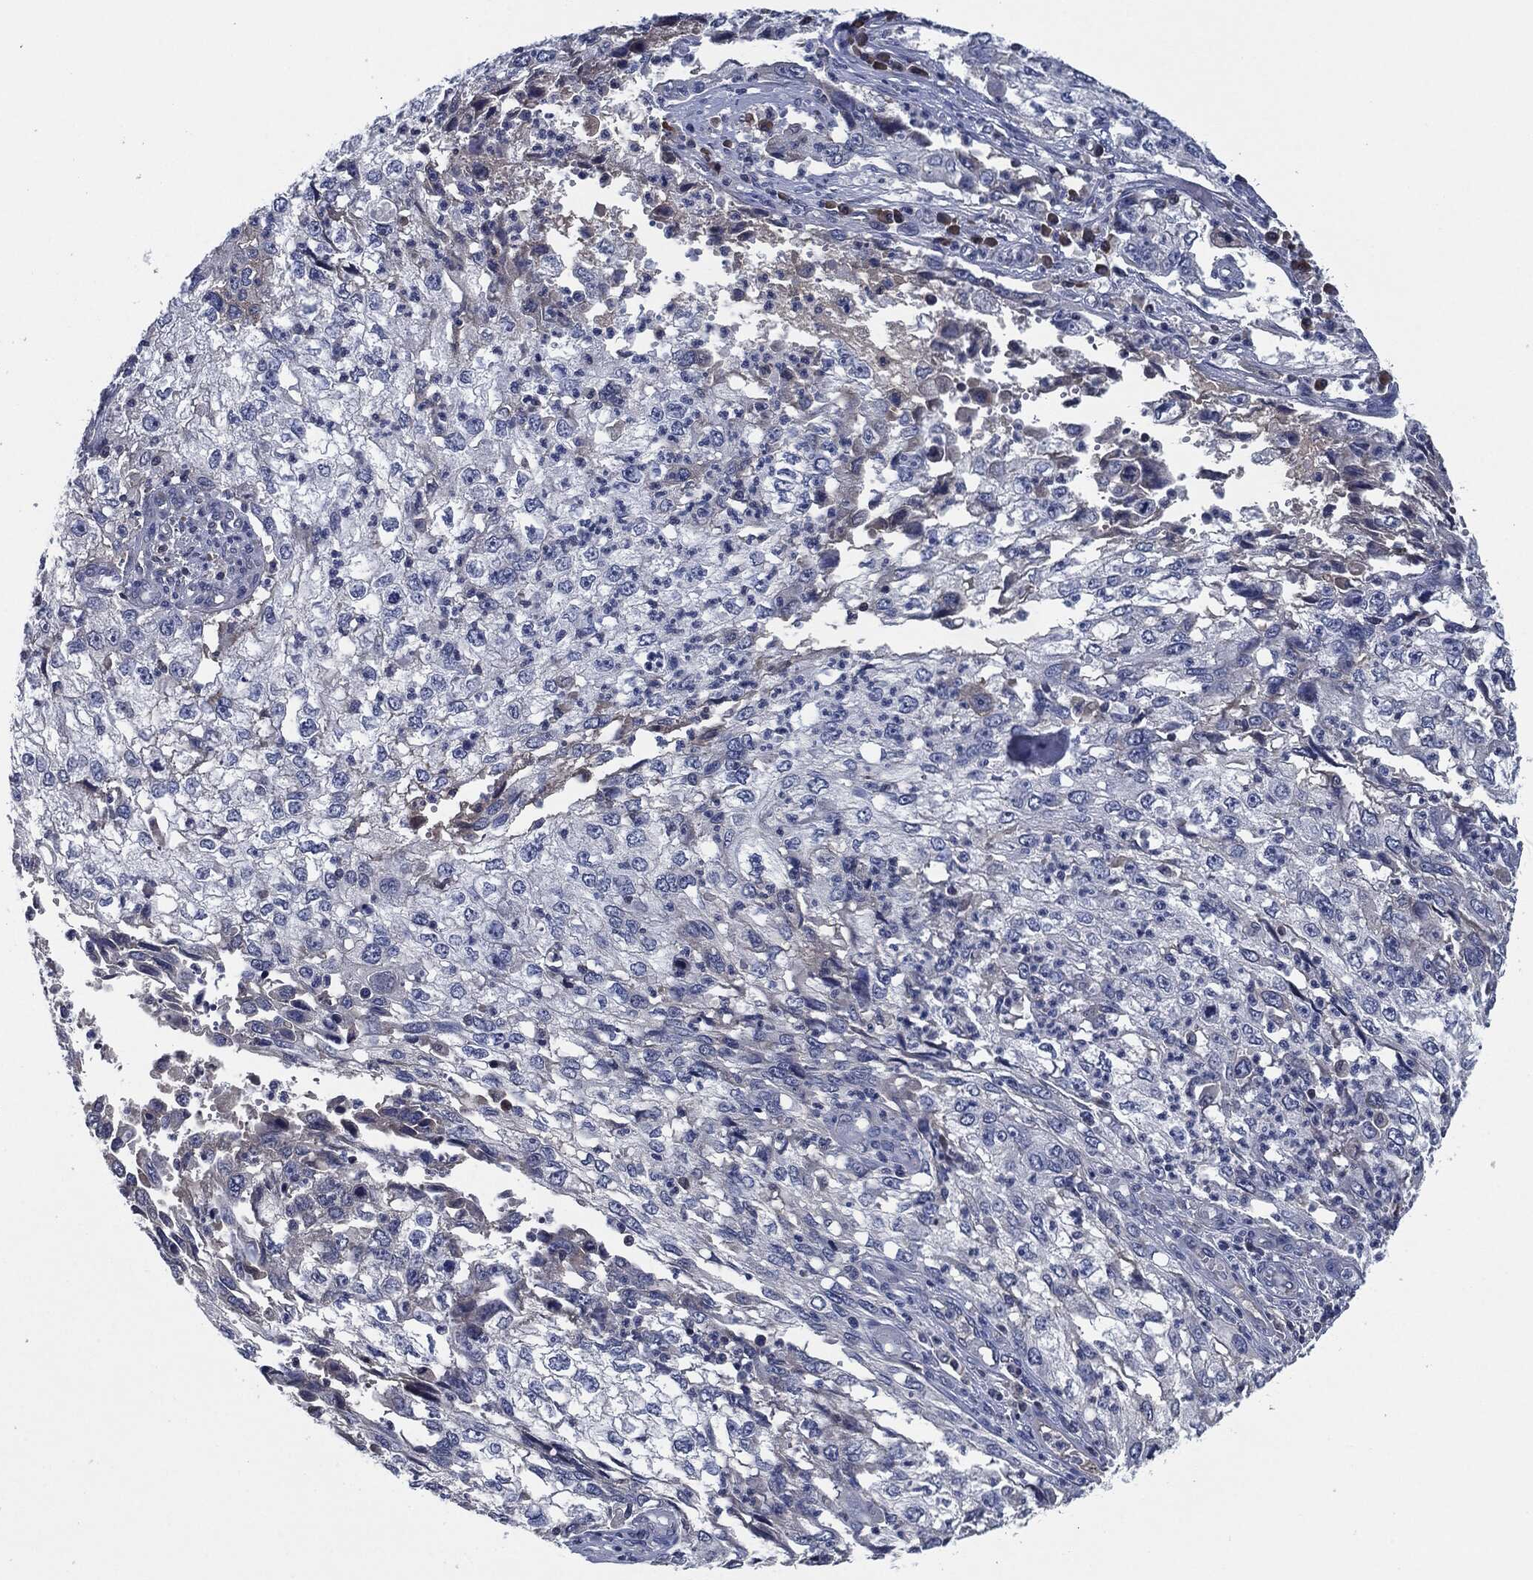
{"staining": {"intensity": "negative", "quantity": "none", "location": "none"}, "tissue": "cervical cancer", "cell_type": "Tumor cells", "image_type": "cancer", "snomed": [{"axis": "morphology", "description": "Squamous cell carcinoma, NOS"}, {"axis": "topography", "description": "Cervix"}], "caption": "Tumor cells are negative for protein expression in human cervical squamous cell carcinoma. (DAB (3,3'-diaminobenzidine) immunohistochemistry (IHC) with hematoxylin counter stain).", "gene": "IL2RG", "patient": {"sex": "female", "age": 36}}